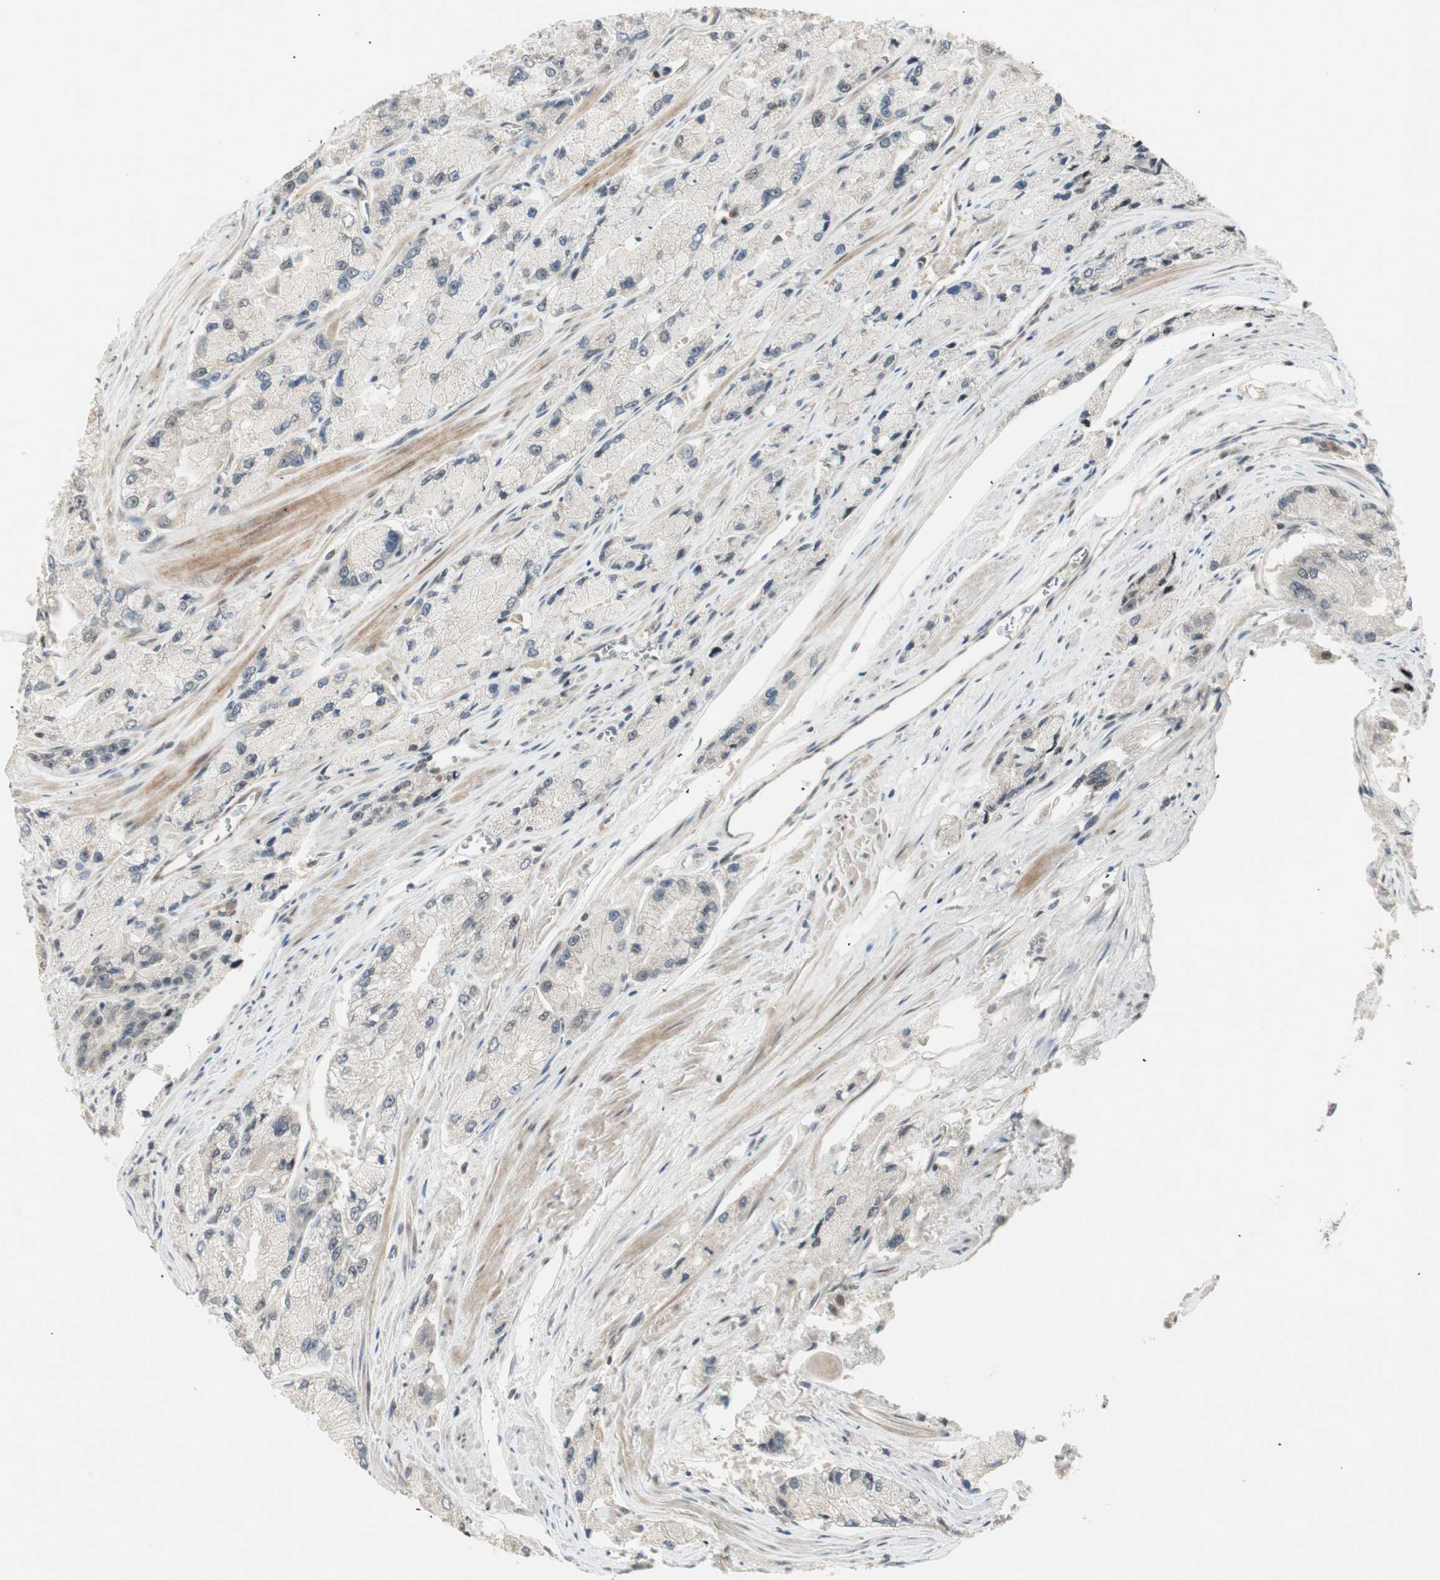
{"staining": {"intensity": "weak", "quantity": "25%-75%", "location": "cytoplasmic/membranous"}, "tissue": "prostate cancer", "cell_type": "Tumor cells", "image_type": "cancer", "snomed": [{"axis": "morphology", "description": "Adenocarcinoma, High grade"}, {"axis": "topography", "description": "Prostate"}], "caption": "This image exhibits prostate cancer stained with immunohistochemistry (IHC) to label a protein in brown. The cytoplasmic/membranous of tumor cells show weak positivity for the protein. Nuclei are counter-stained blue.", "gene": "ACSL5", "patient": {"sex": "male", "age": 58}}